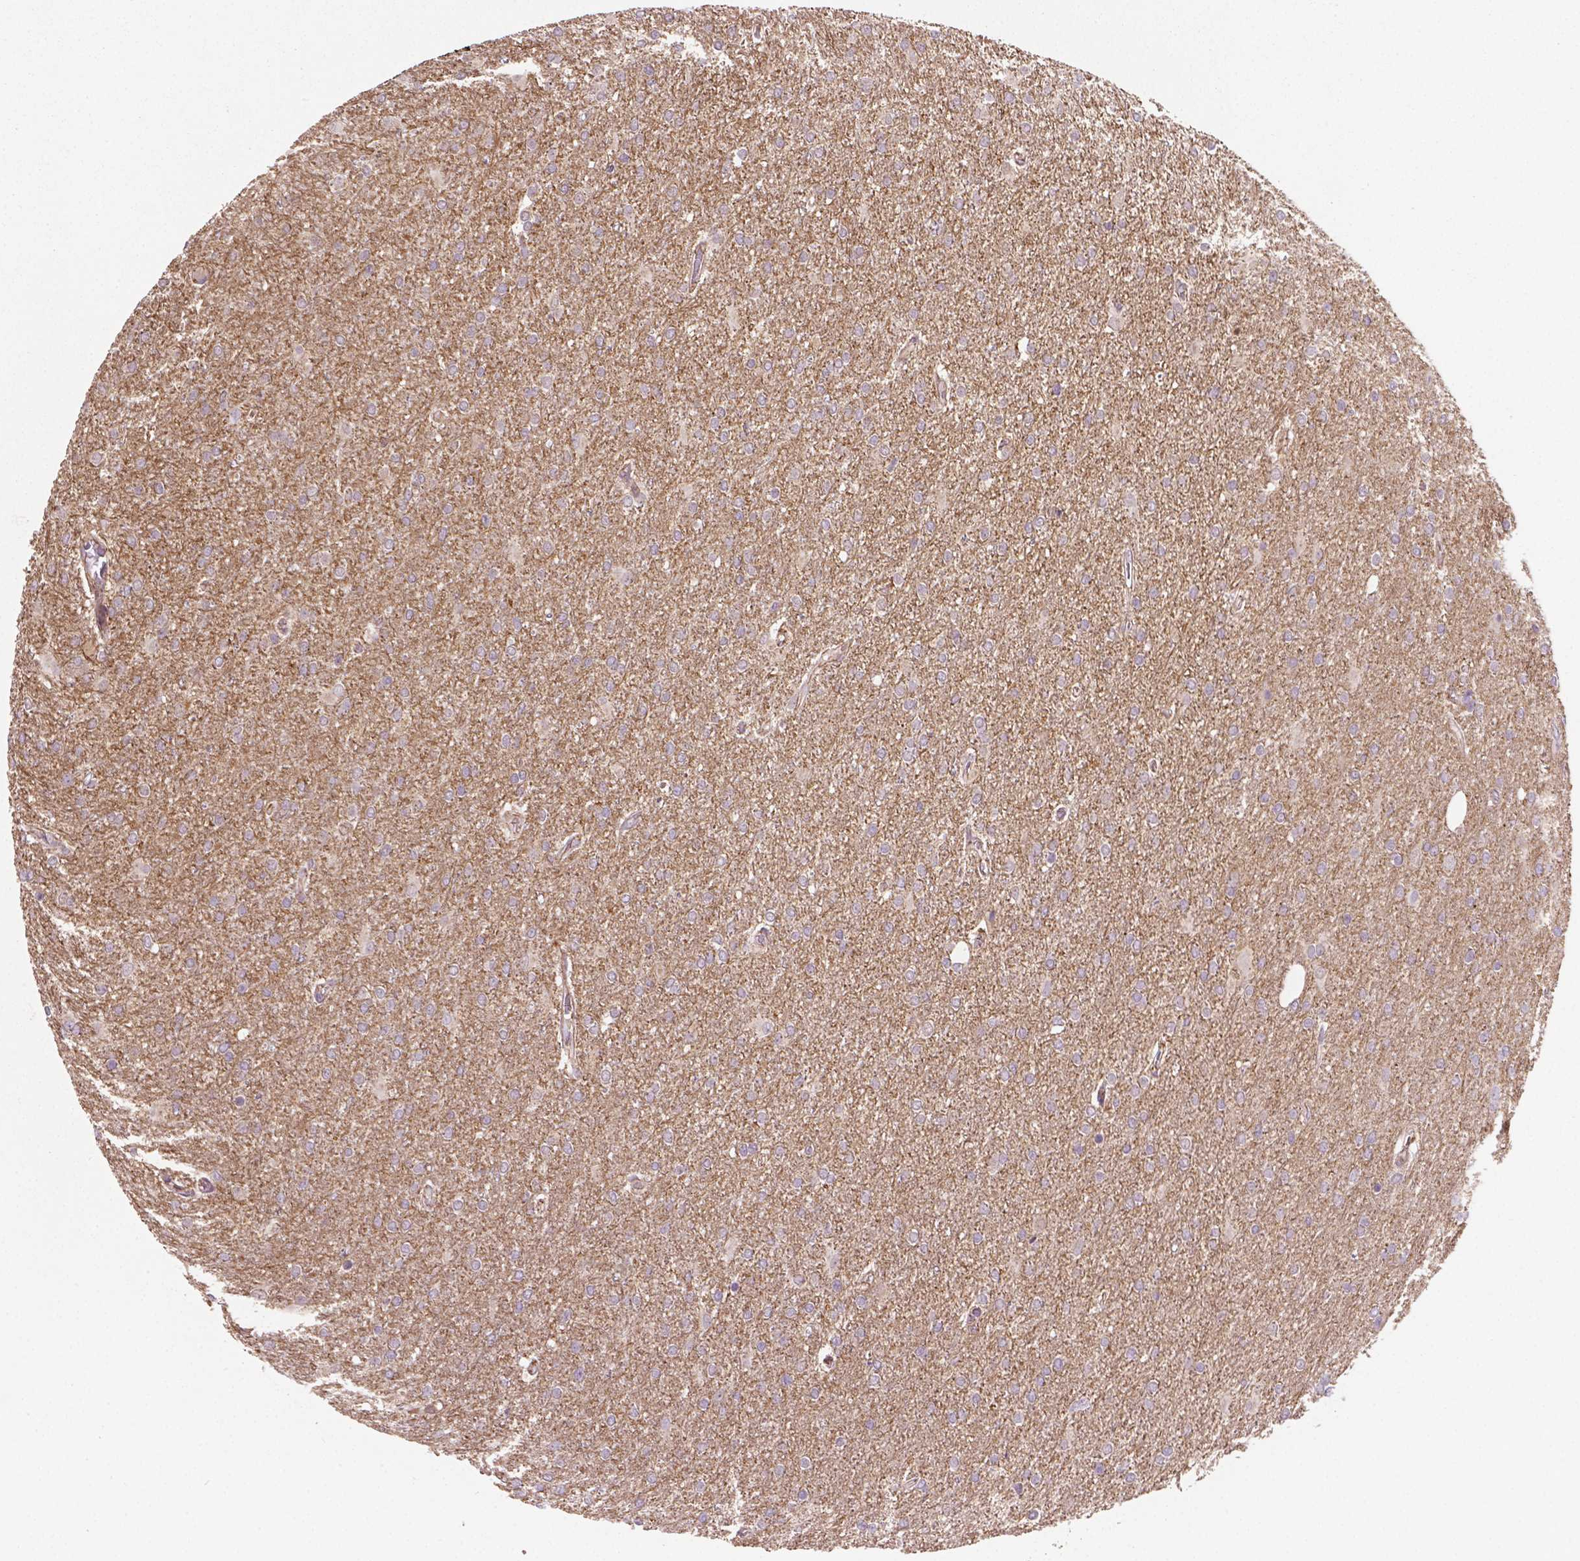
{"staining": {"intensity": "negative", "quantity": "none", "location": "none"}, "tissue": "glioma", "cell_type": "Tumor cells", "image_type": "cancer", "snomed": [{"axis": "morphology", "description": "Glioma, malignant, High grade"}, {"axis": "topography", "description": "Cerebral cortex"}], "caption": "Photomicrograph shows no significant protein expression in tumor cells of malignant glioma (high-grade). (DAB (3,3'-diaminobenzidine) immunohistochemistry (IHC) visualized using brightfield microscopy, high magnification).", "gene": "TCAF1", "patient": {"sex": "male", "age": 70}}